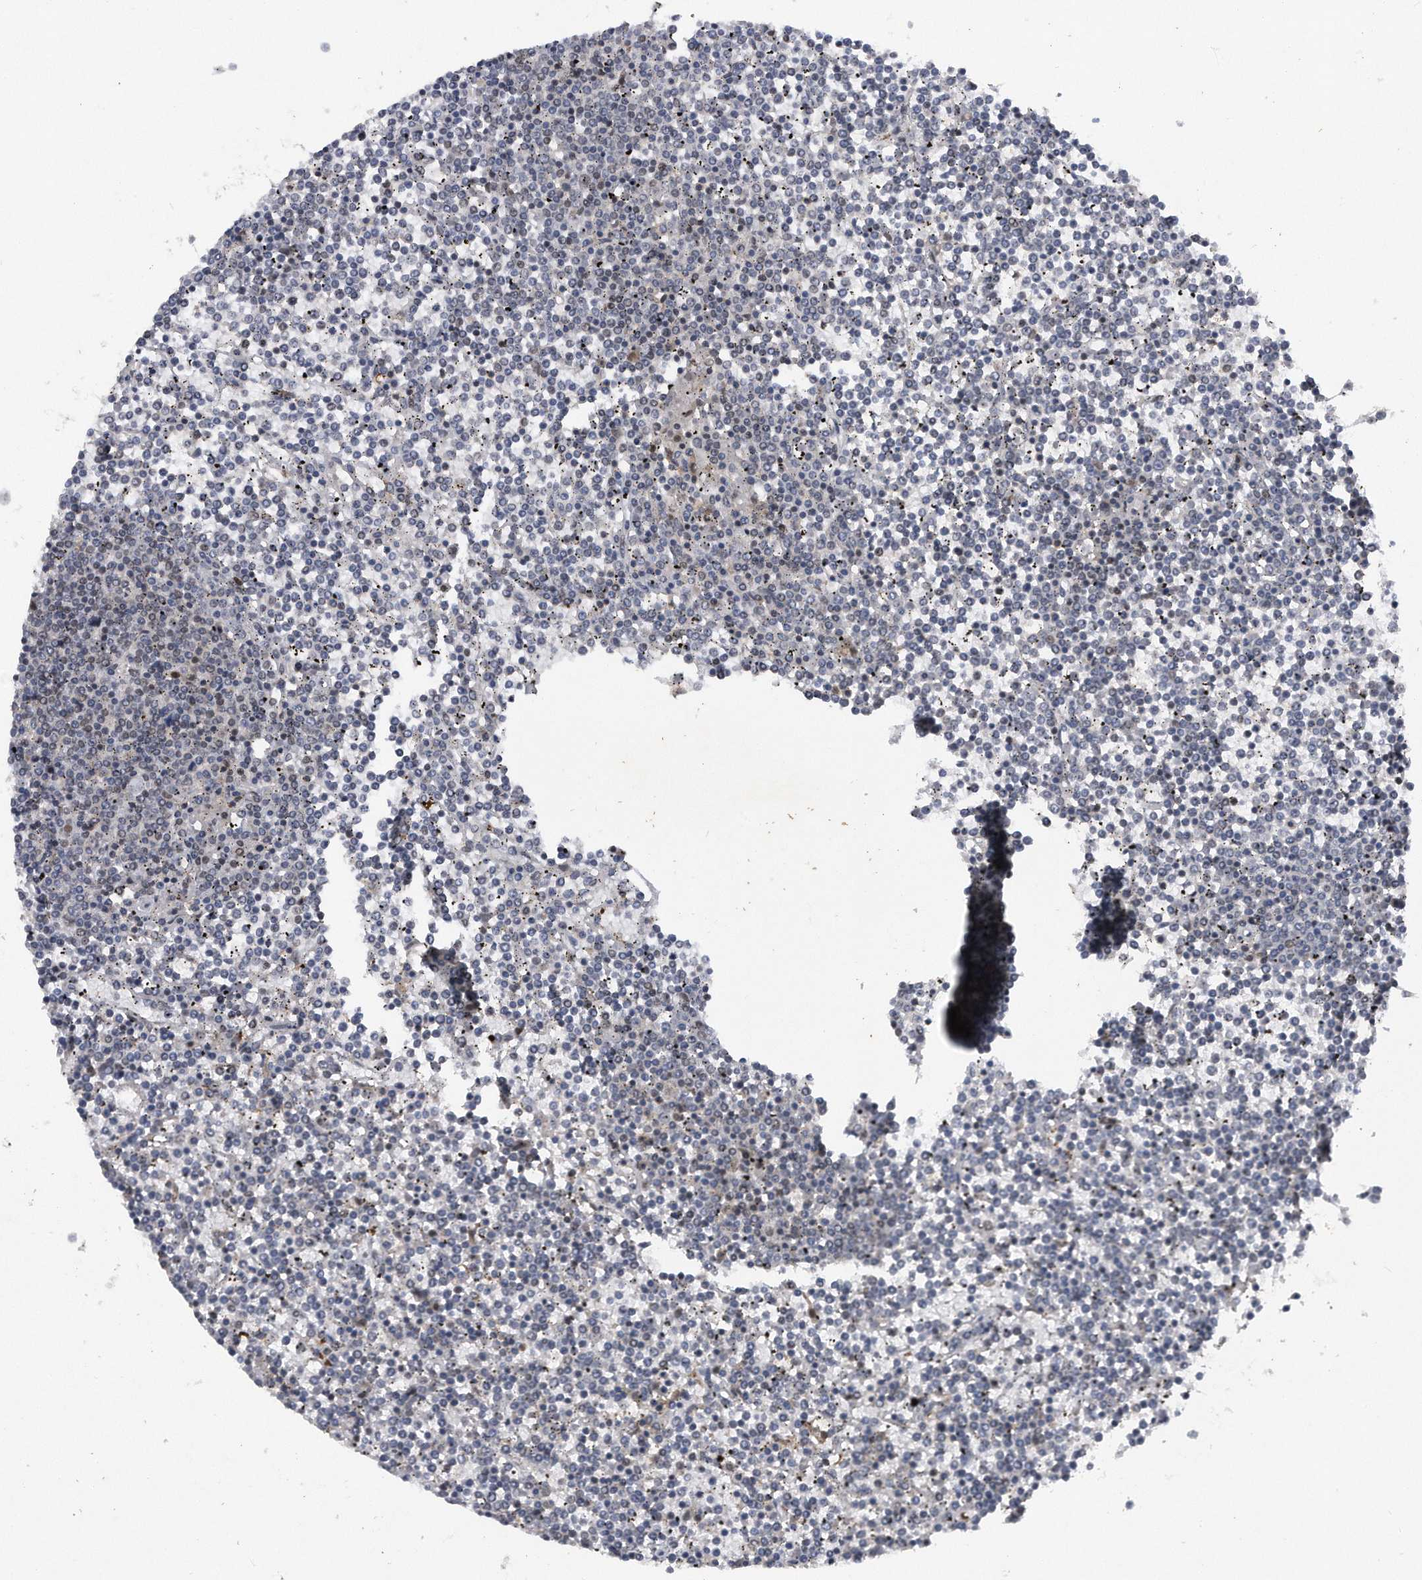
{"staining": {"intensity": "negative", "quantity": "none", "location": "none"}, "tissue": "lymphoma", "cell_type": "Tumor cells", "image_type": "cancer", "snomed": [{"axis": "morphology", "description": "Malignant lymphoma, non-Hodgkin's type, Low grade"}, {"axis": "topography", "description": "Spleen"}], "caption": "An immunohistochemistry image of malignant lymphoma, non-Hodgkin's type (low-grade) is shown. There is no staining in tumor cells of malignant lymphoma, non-Hodgkin's type (low-grade).", "gene": "VIRMA", "patient": {"sex": "female", "age": 19}}